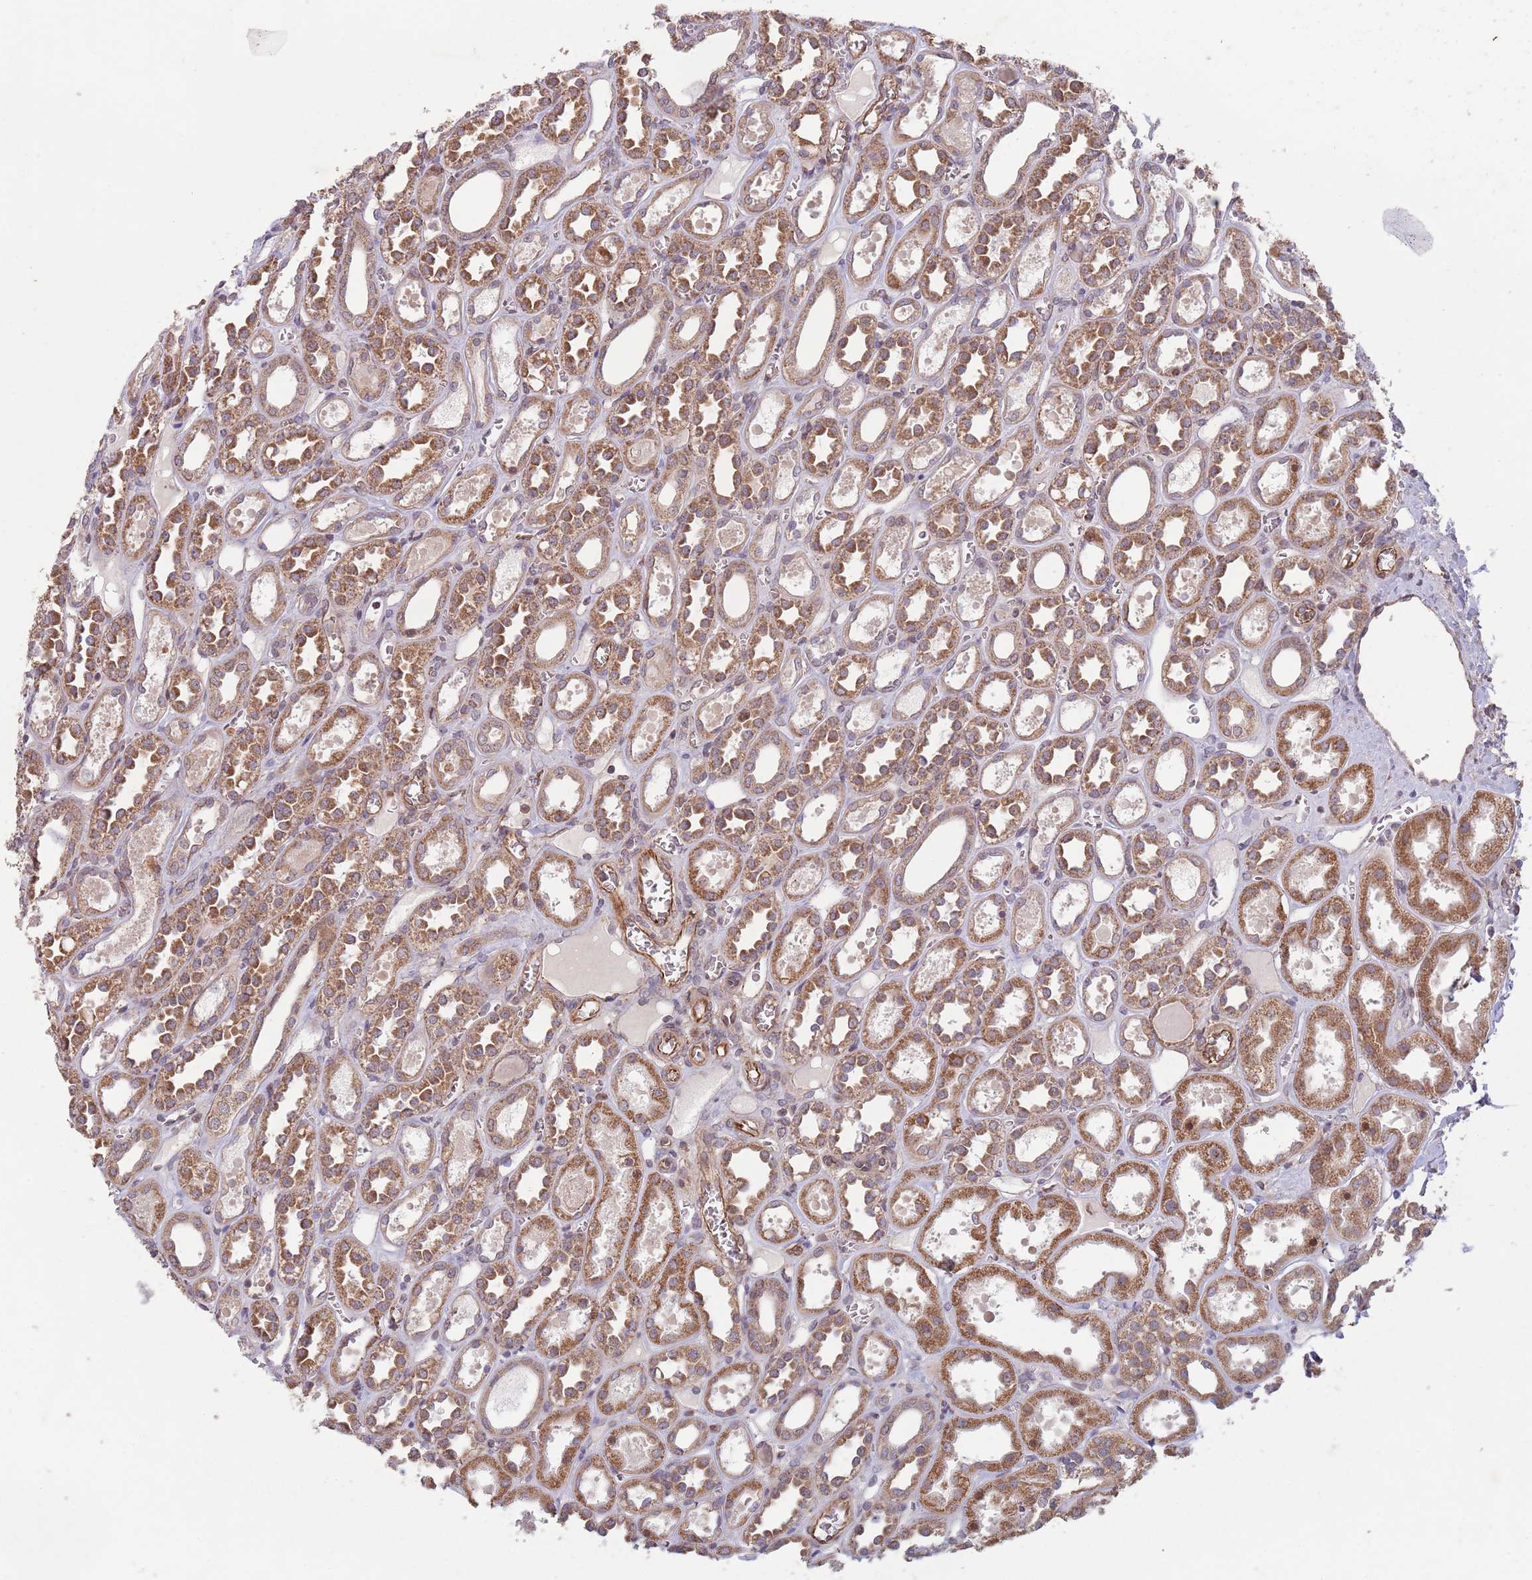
{"staining": {"intensity": "moderate", "quantity": ">75%", "location": "cytoplasmic/membranous,nuclear"}, "tissue": "kidney", "cell_type": "Cells in glomeruli", "image_type": "normal", "snomed": [{"axis": "morphology", "description": "Normal tissue, NOS"}, {"axis": "topography", "description": "Kidney"}], "caption": "IHC photomicrograph of normal human kidney stained for a protein (brown), which shows medium levels of moderate cytoplasmic/membranous,nuclear staining in about >75% of cells in glomeruli.", "gene": "CHD9", "patient": {"sex": "female", "age": 41}}